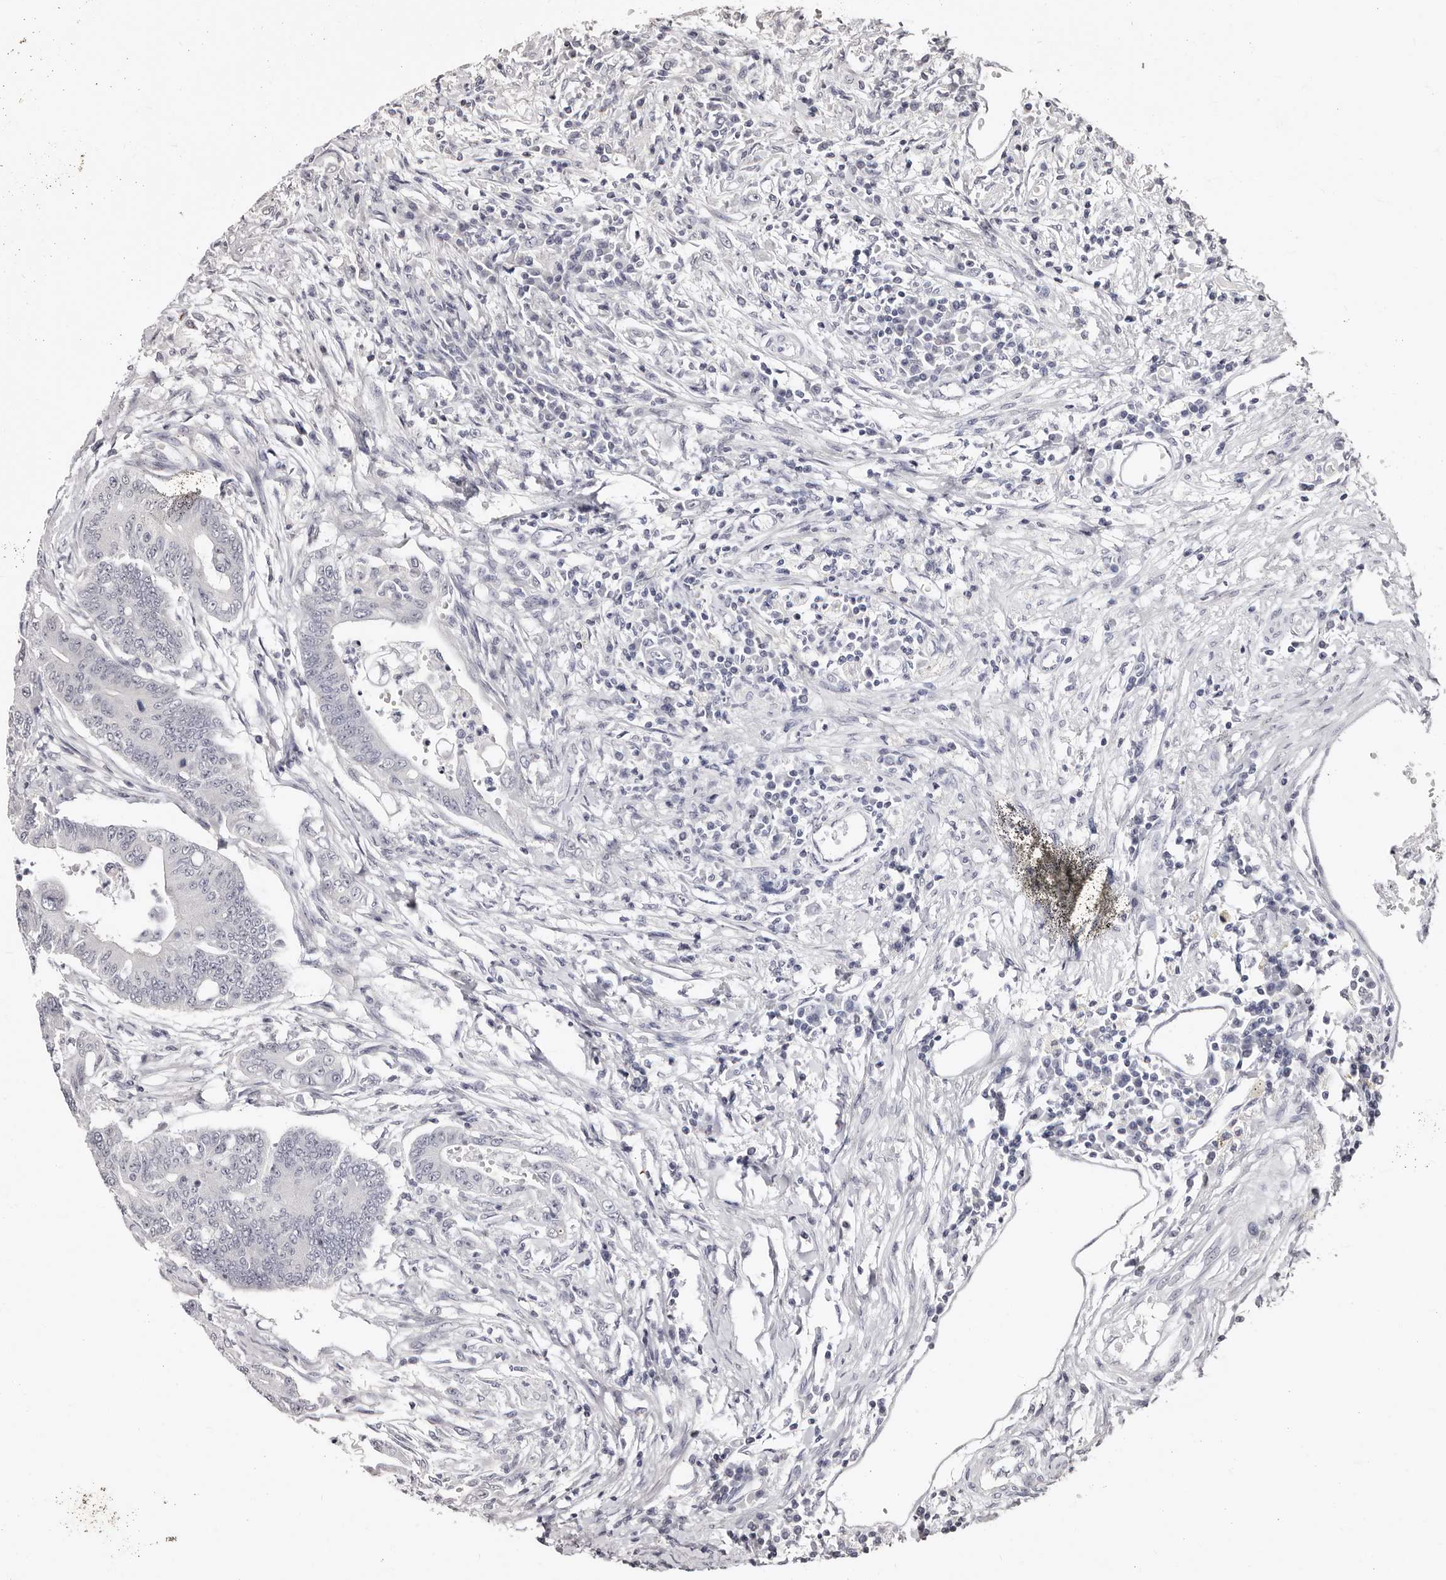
{"staining": {"intensity": "negative", "quantity": "none", "location": "none"}, "tissue": "colorectal cancer", "cell_type": "Tumor cells", "image_type": "cancer", "snomed": [{"axis": "morphology", "description": "Adenoma, NOS"}, {"axis": "morphology", "description": "Adenocarcinoma, NOS"}, {"axis": "topography", "description": "Colon"}], "caption": "DAB (3,3'-diaminobenzidine) immunohistochemical staining of human colorectal adenoma exhibits no significant staining in tumor cells.", "gene": "PHF20L1", "patient": {"sex": "male", "age": 79}}